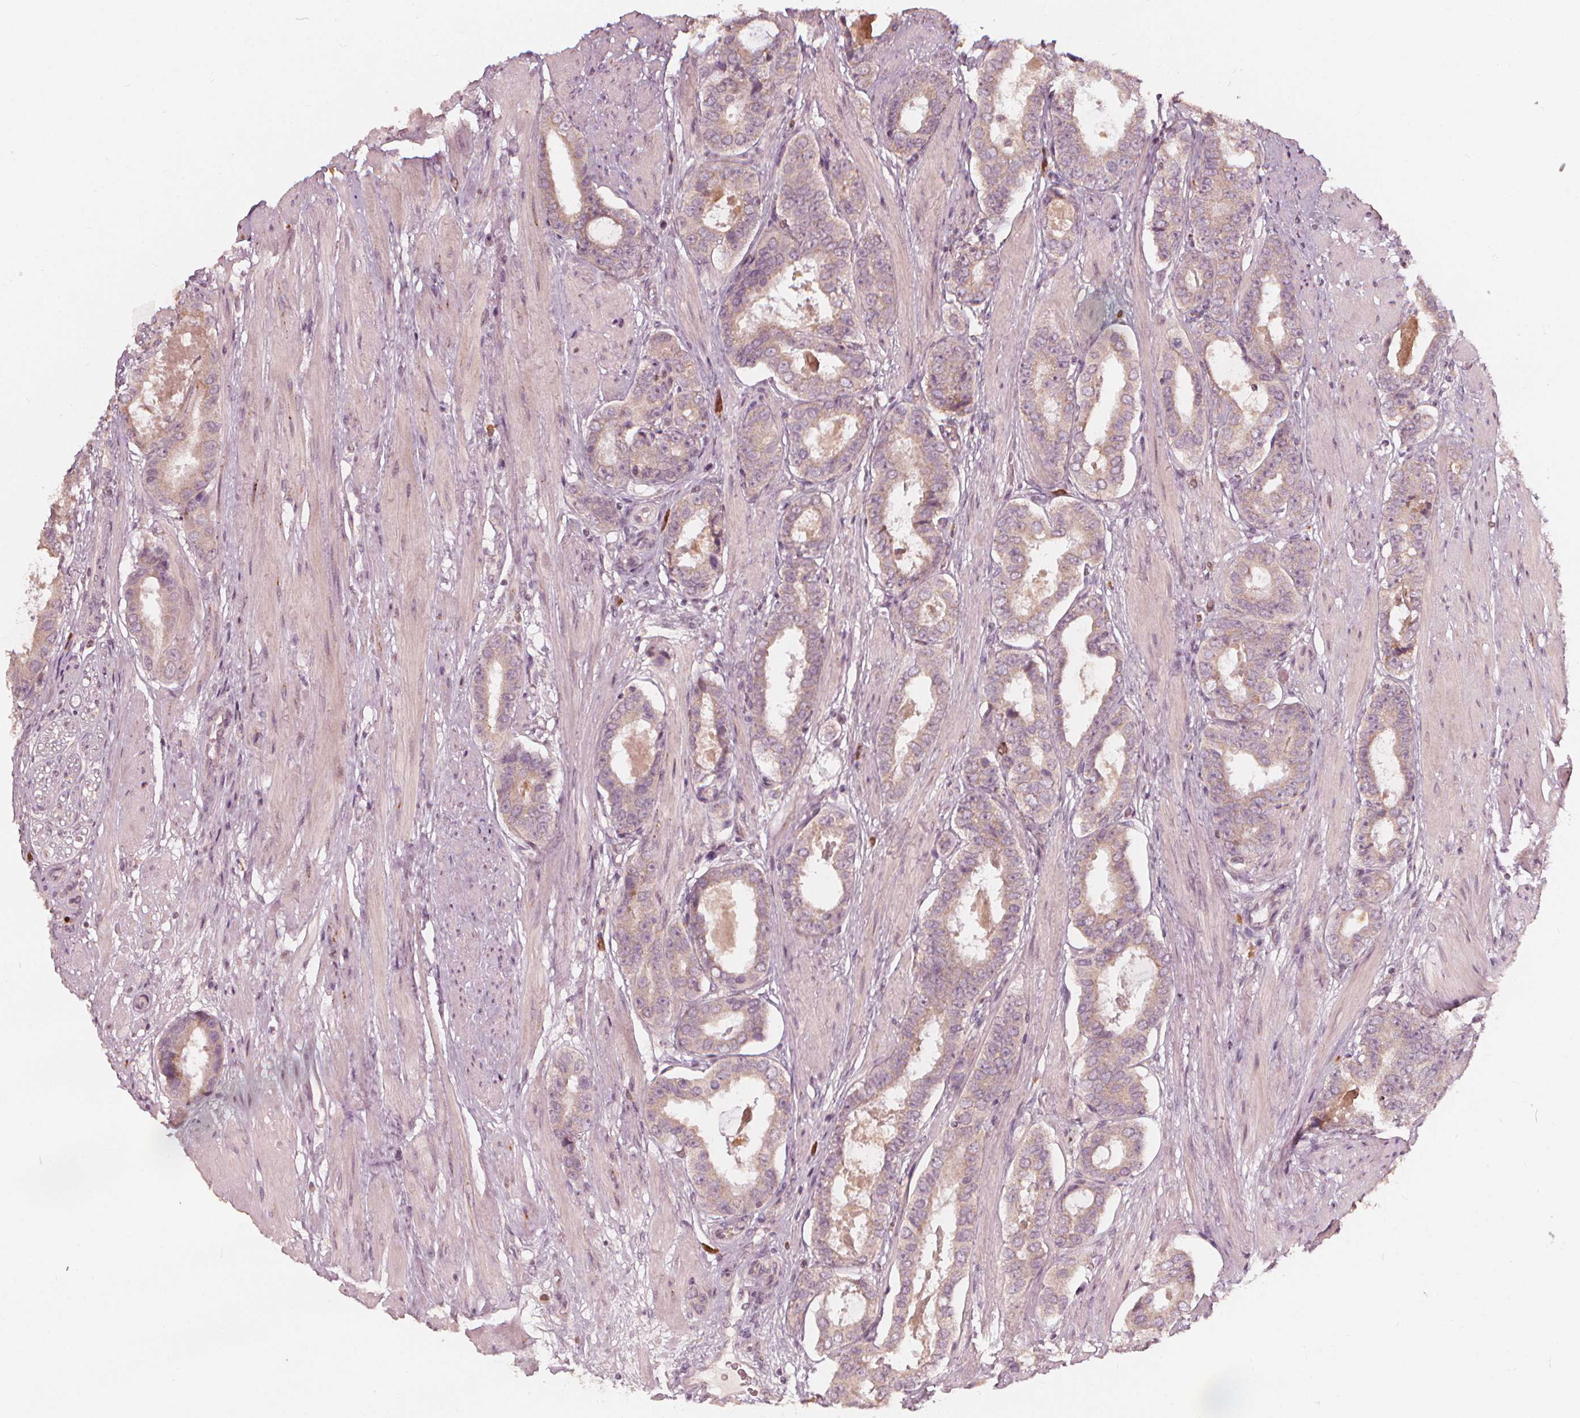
{"staining": {"intensity": "weak", "quantity": "25%-75%", "location": "cytoplasmic/membranous"}, "tissue": "prostate cancer", "cell_type": "Tumor cells", "image_type": "cancer", "snomed": [{"axis": "morphology", "description": "Adenocarcinoma, High grade"}, {"axis": "topography", "description": "Prostate"}], "caption": "Protein staining demonstrates weak cytoplasmic/membranous expression in about 25%-75% of tumor cells in prostate high-grade adenocarcinoma. The protein is shown in brown color, while the nuclei are stained blue.", "gene": "NPC1L1", "patient": {"sex": "male", "age": 63}}